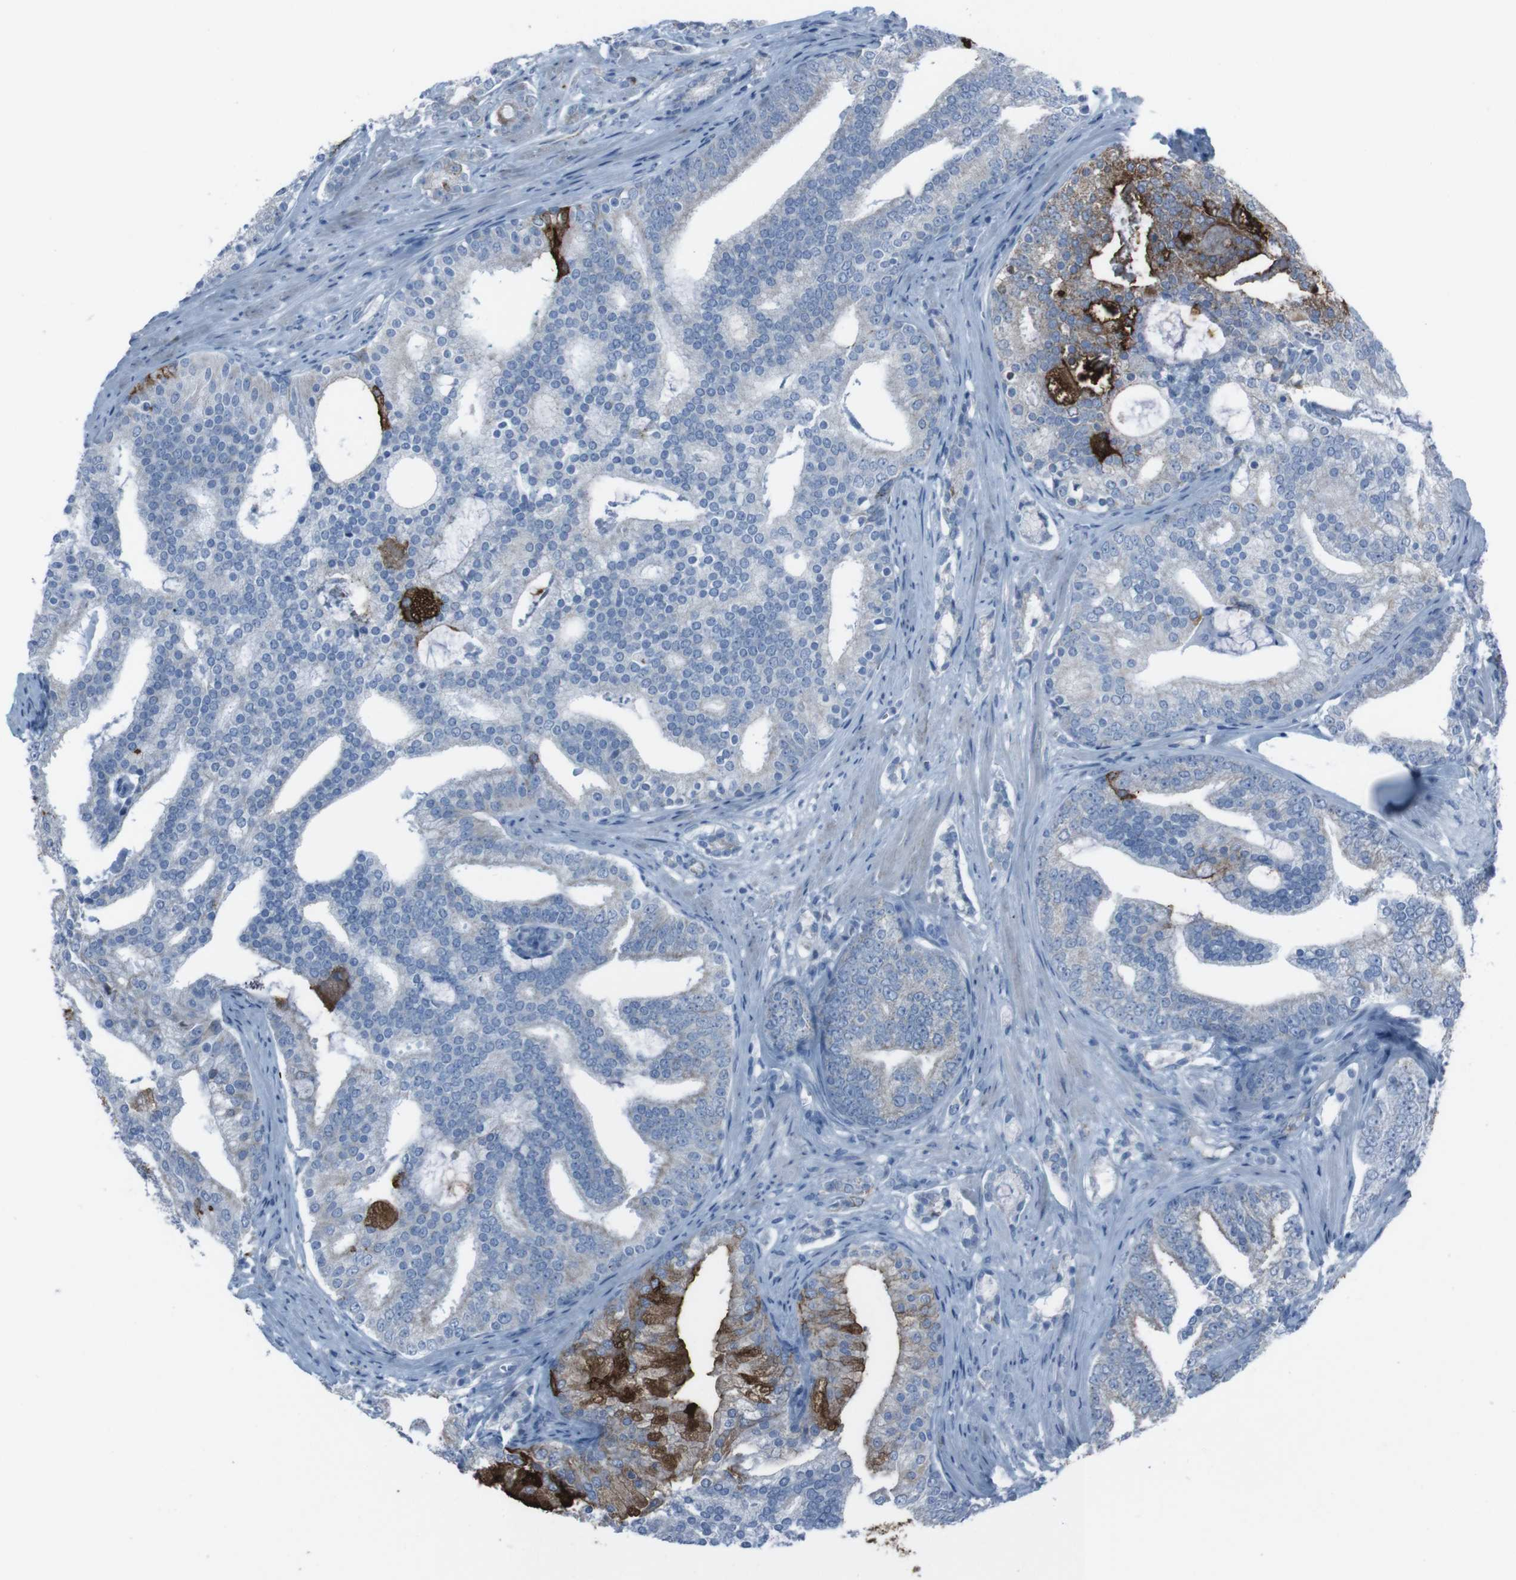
{"staining": {"intensity": "negative", "quantity": "none", "location": "none"}, "tissue": "prostate cancer", "cell_type": "Tumor cells", "image_type": "cancer", "snomed": [{"axis": "morphology", "description": "Adenocarcinoma, Low grade"}, {"axis": "topography", "description": "Prostate"}], "caption": "Photomicrograph shows no significant protein staining in tumor cells of prostate cancer (low-grade adenocarcinoma).", "gene": "ST6GAL1", "patient": {"sex": "male", "age": 58}}